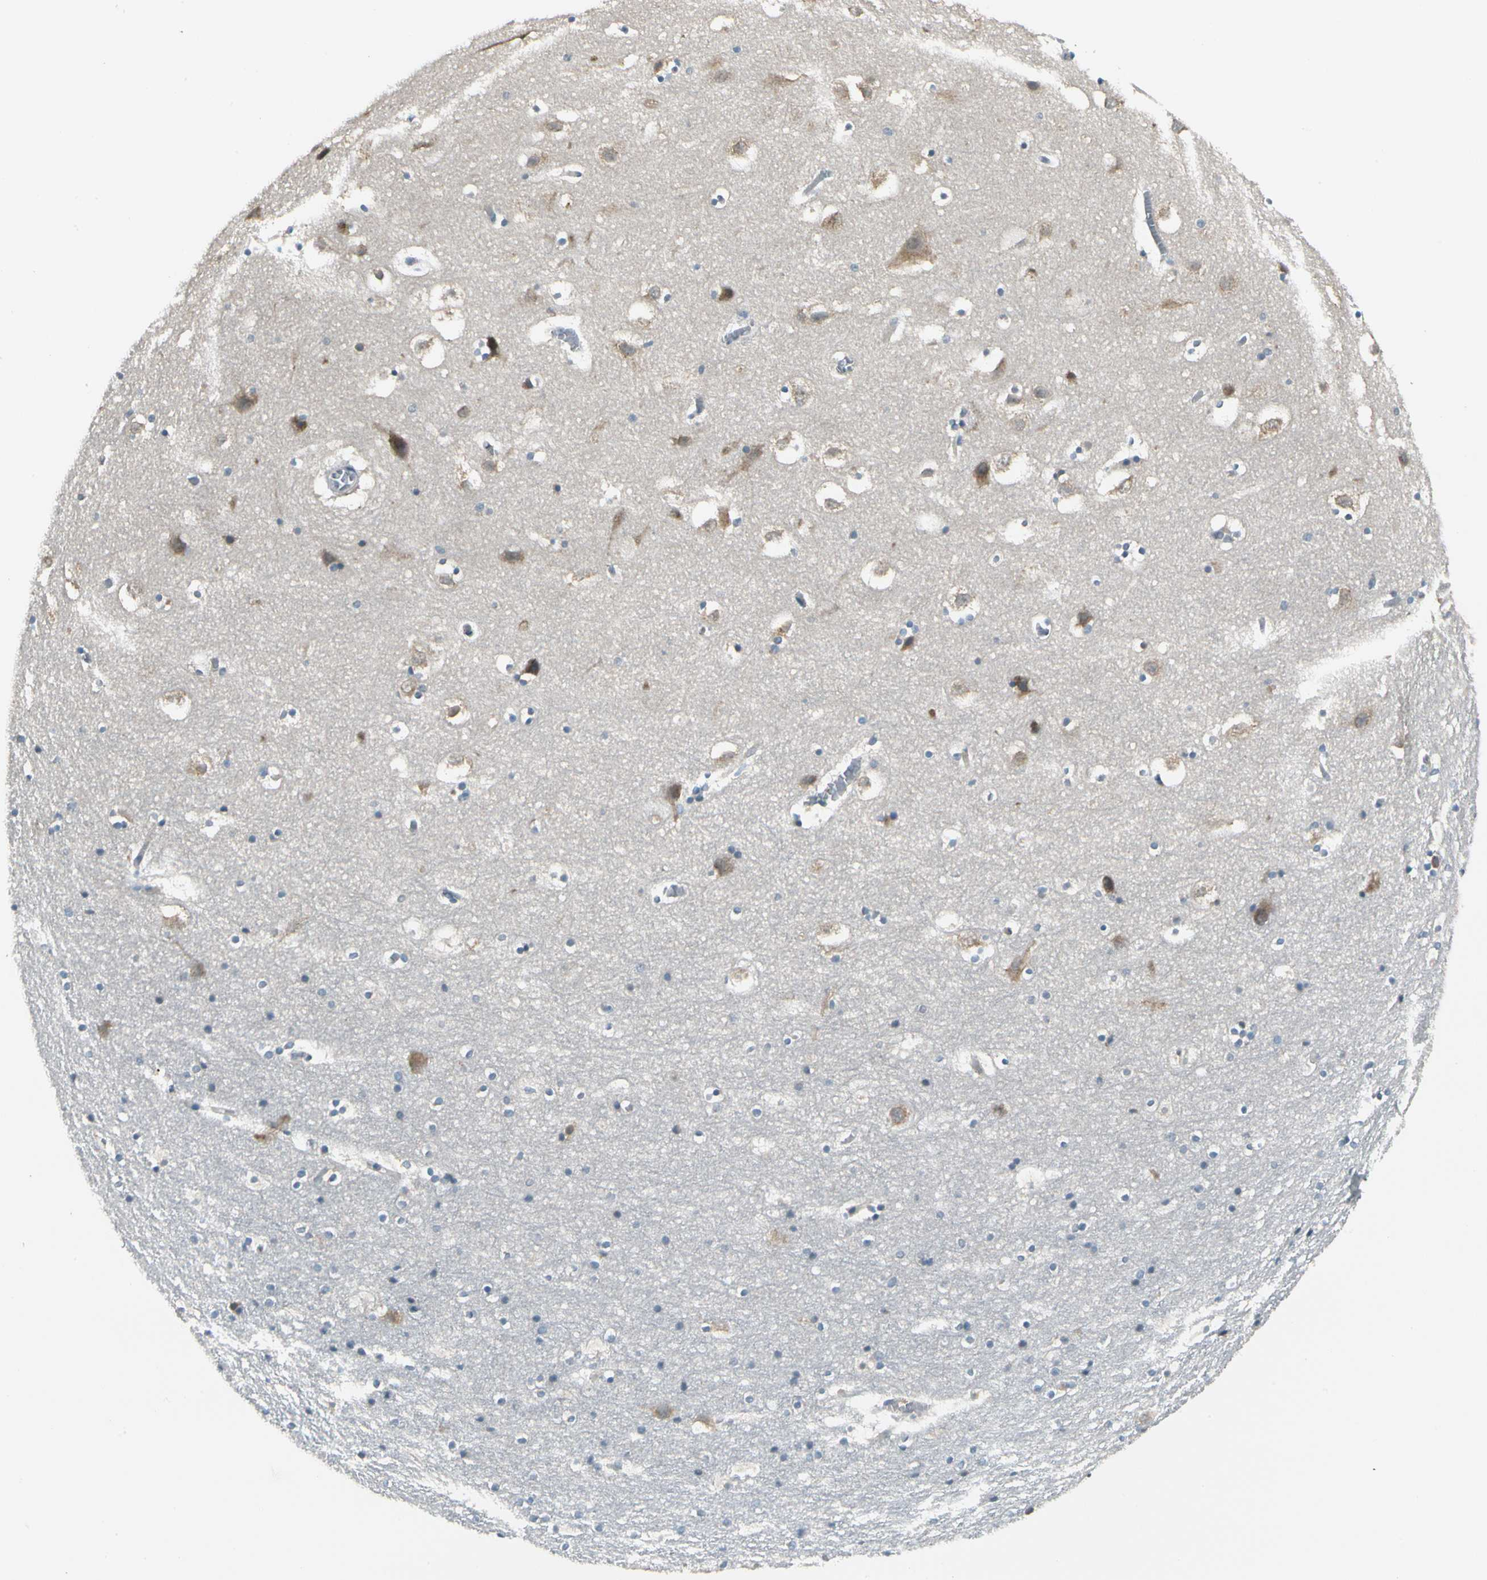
{"staining": {"intensity": "negative", "quantity": "none", "location": "none"}, "tissue": "hippocampus", "cell_type": "Glial cells", "image_type": "normal", "snomed": [{"axis": "morphology", "description": "Normal tissue, NOS"}, {"axis": "topography", "description": "Hippocampus"}], "caption": "DAB immunohistochemical staining of normal human hippocampus displays no significant staining in glial cells. The staining is performed using DAB (3,3'-diaminobenzidine) brown chromogen with nuclei counter-stained in using hematoxylin.", "gene": "BNIP1", "patient": {"sex": "male", "age": 45}}